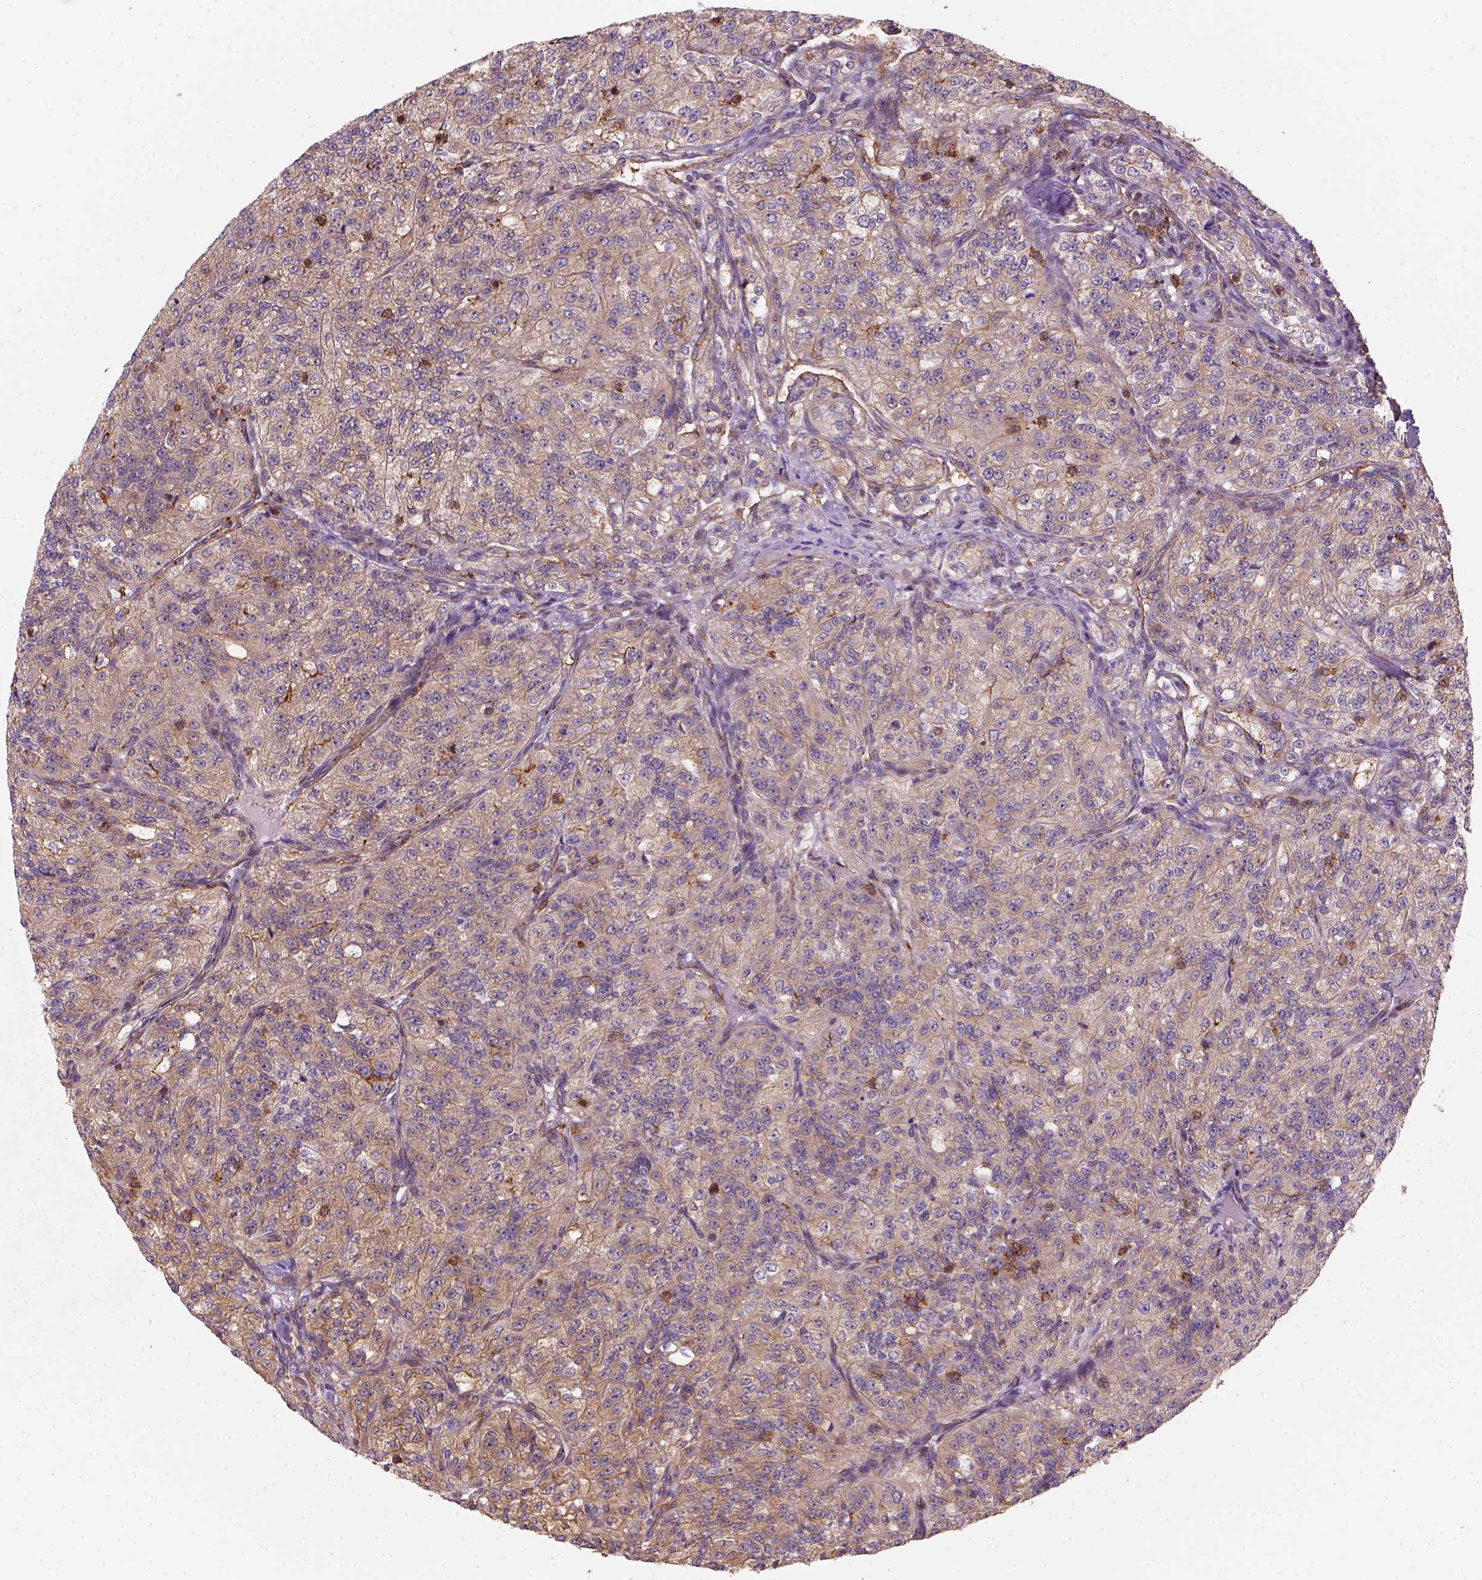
{"staining": {"intensity": "moderate", "quantity": ">75%", "location": "cytoplasmic/membranous"}, "tissue": "renal cancer", "cell_type": "Tumor cells", "image_type": "cancer", "snomed": [{"axis": "morphology", "description": "Adenocarcinoma, NOS"}, {"axis": "topography", "description": "Kidney"}], "caption": "Immunohistochemical staining of human renal cancer (adenocarcinoma) reveals medium levels of moderate cytoplasmic/membranous protein staining in about >75% of tumor cells.", "gene": "GPRC5D", "patient": {"sex": "female", "age": 63}}